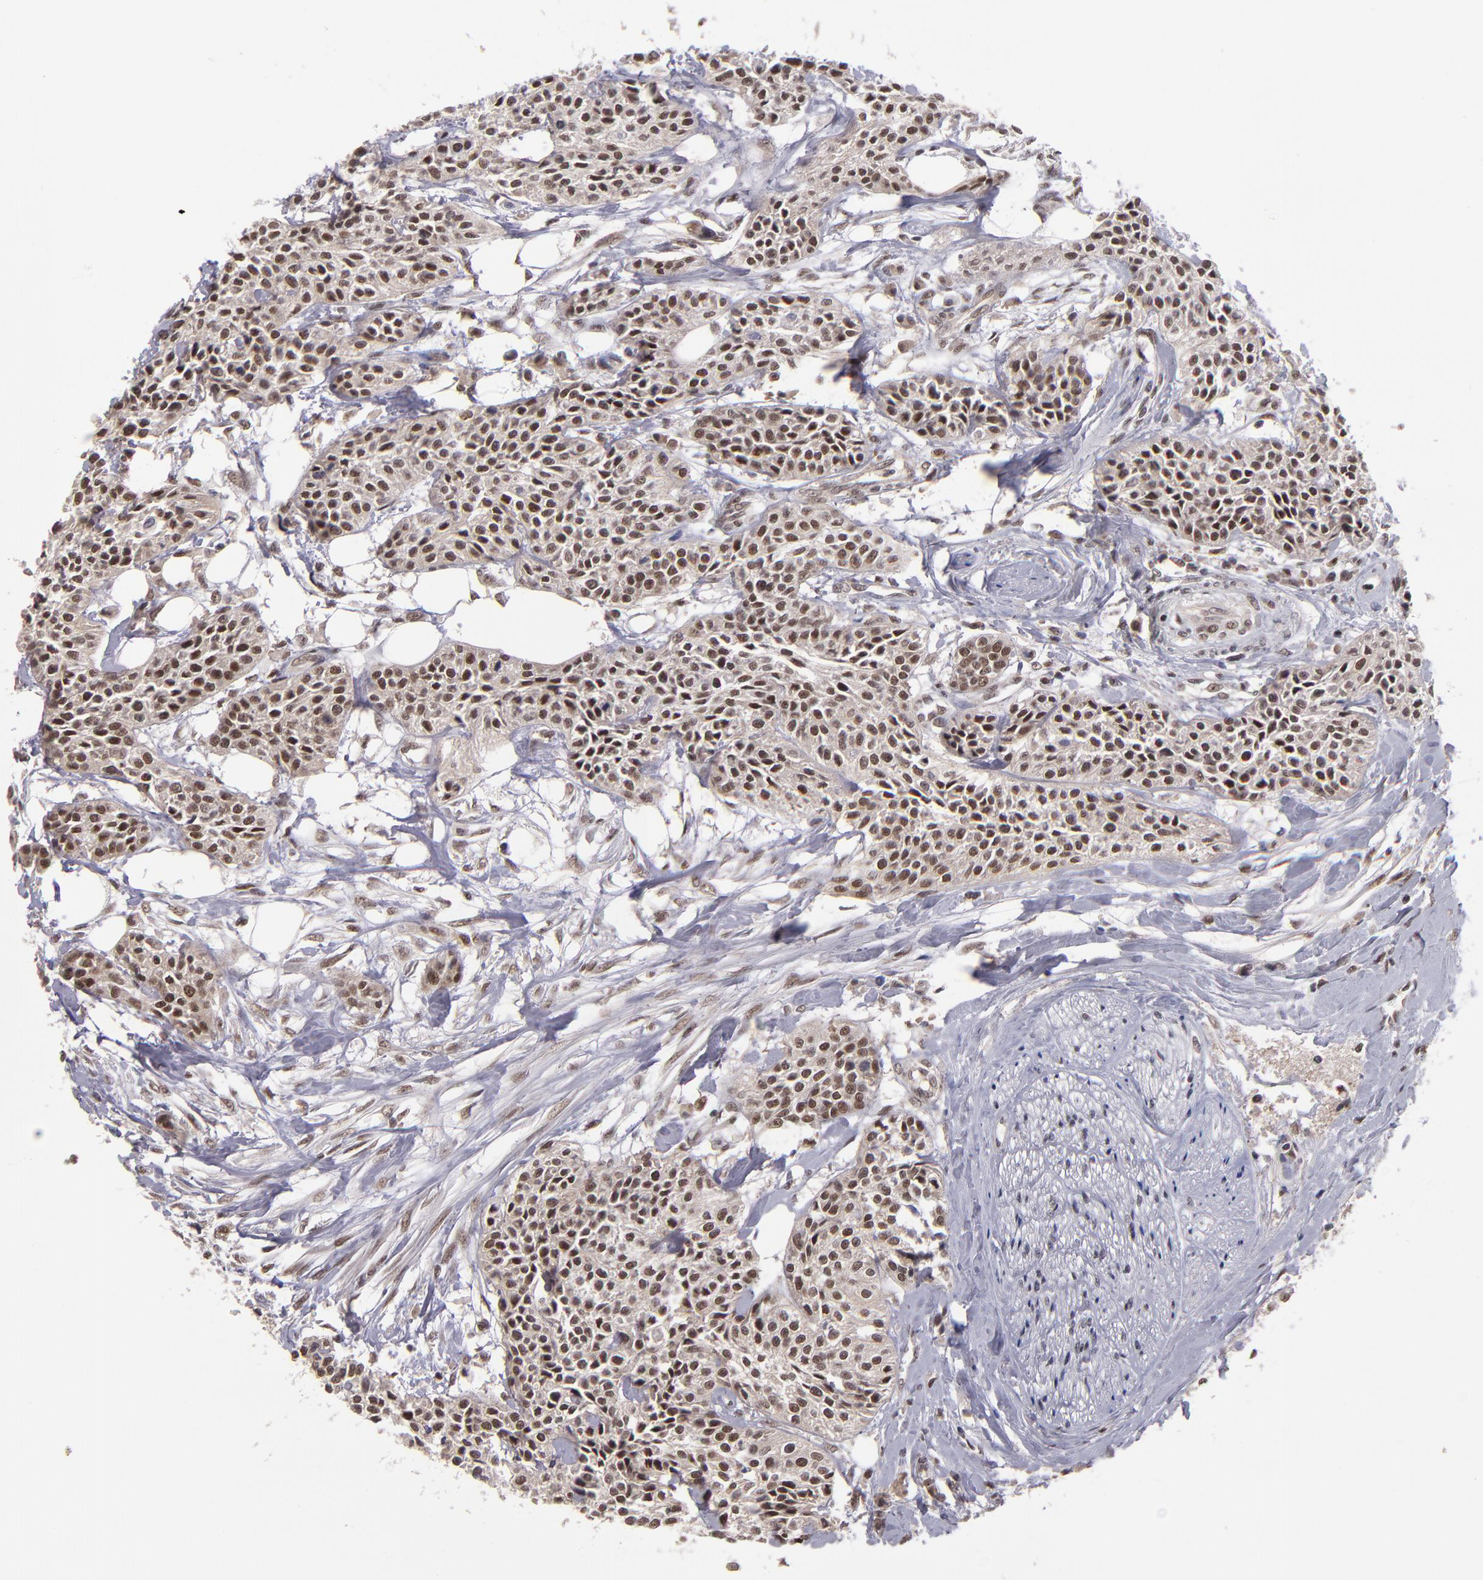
{"staining": {"intensity": "strong", "quantity": ">75%", "location": "nuclear"}, "tissue": "urothelial cancer", "cell_type": "Tumor cells", "image_type": "cancer", "snomed": [{"axis": "morphology", "description": "Urothelial carcinoma, High grade"}, {"axis": "topography", "description": "Urinary bladder"}], "caption": "This image demonstrates urothelial carcinoma (high-grade) stained with immunohistochemistry (IHC) to label a protein in brown. The nuclear of tumor cells show strong positivity for the protein. Nuclei are counter-stained blue.", "gene": "EP300", "patient": {"sex": "male", "age": 56}}